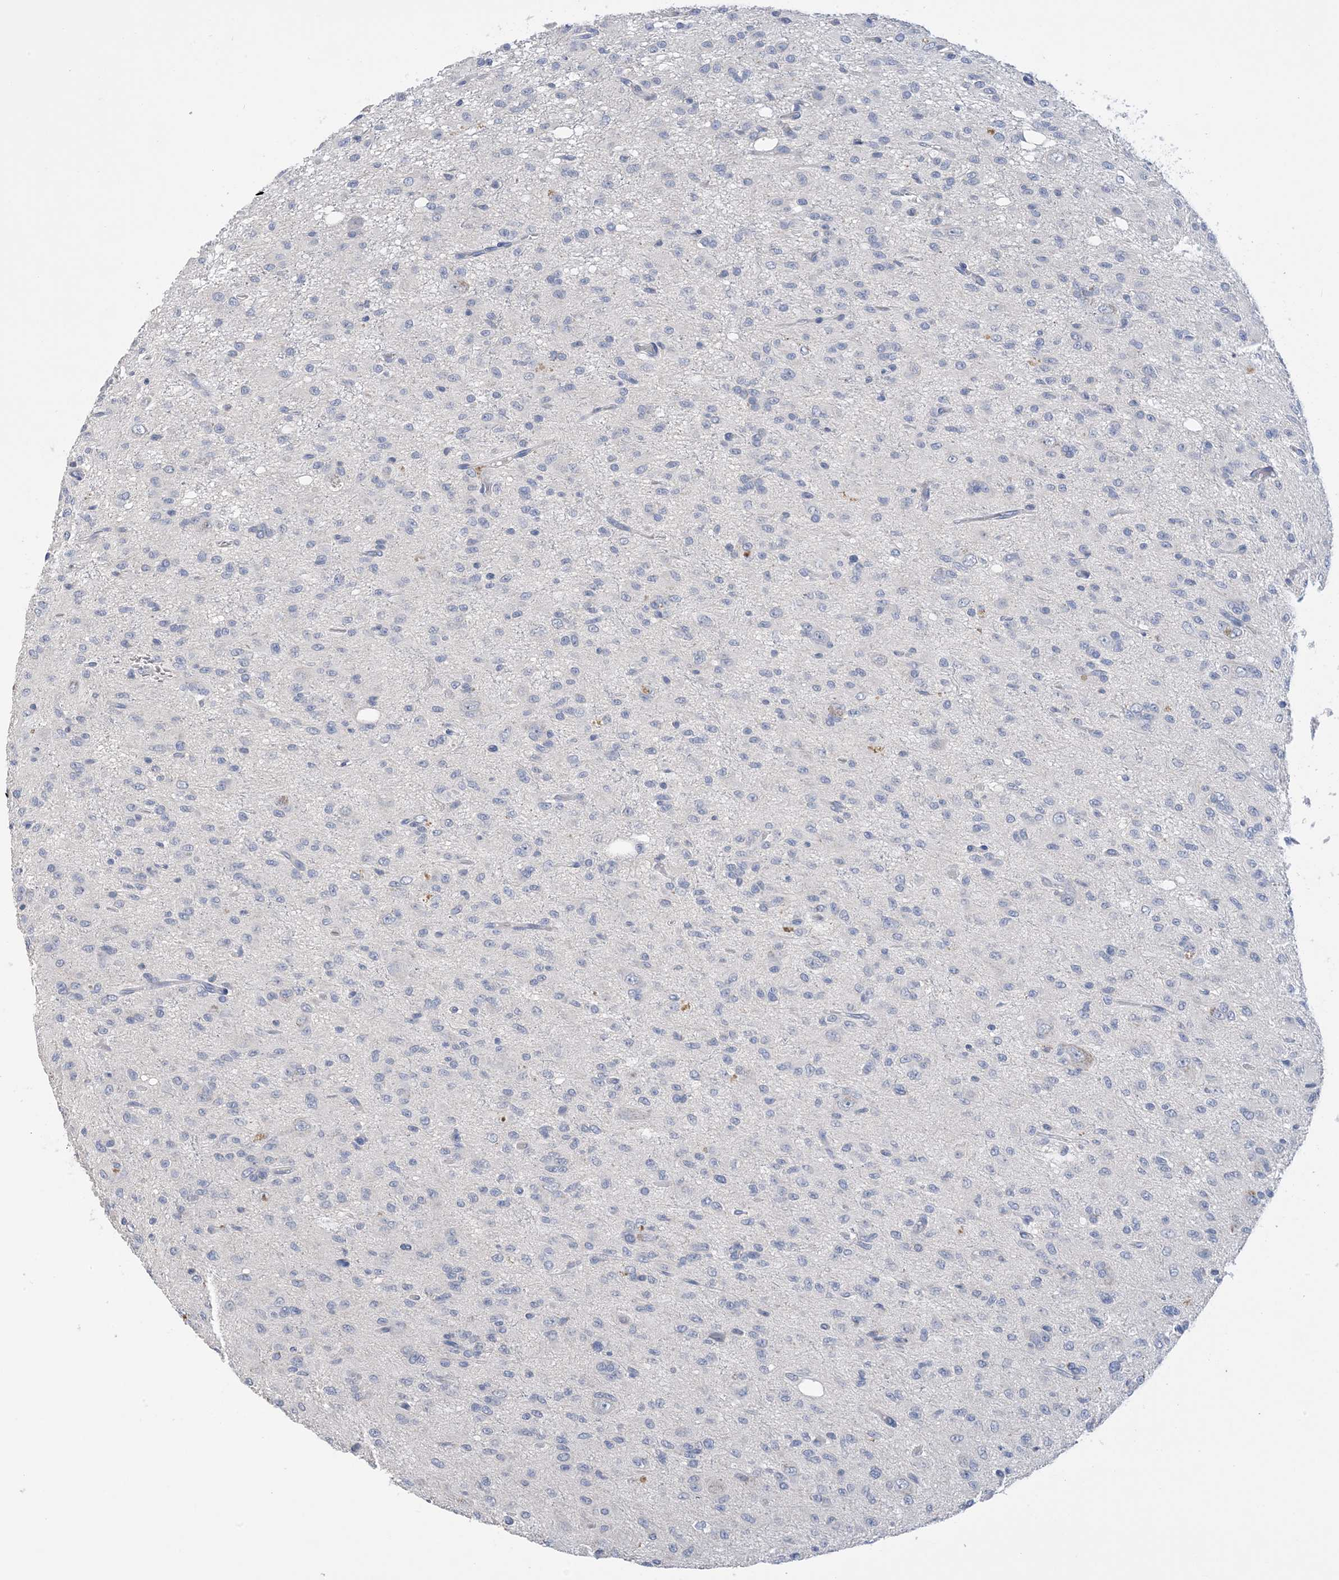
{"staining": {"intensity": "negative", "quantity": "none", "location": "none"}, "tissue": "glioma", "cell_type": "Tumor cells", "image_type": "cancer", "snomed": [{"axis": "morphology", "description": "Glioma, malignant, High grade"}, {"axis": "topography", "description": "Brain"}], "caption": "Human malignant glioma (high-grade) stained for a protein using immunohistochemistry demonstrates no expression in tumor cells.", "gene": "DSC3", "patient": {"sex": "female", "age": 59}}